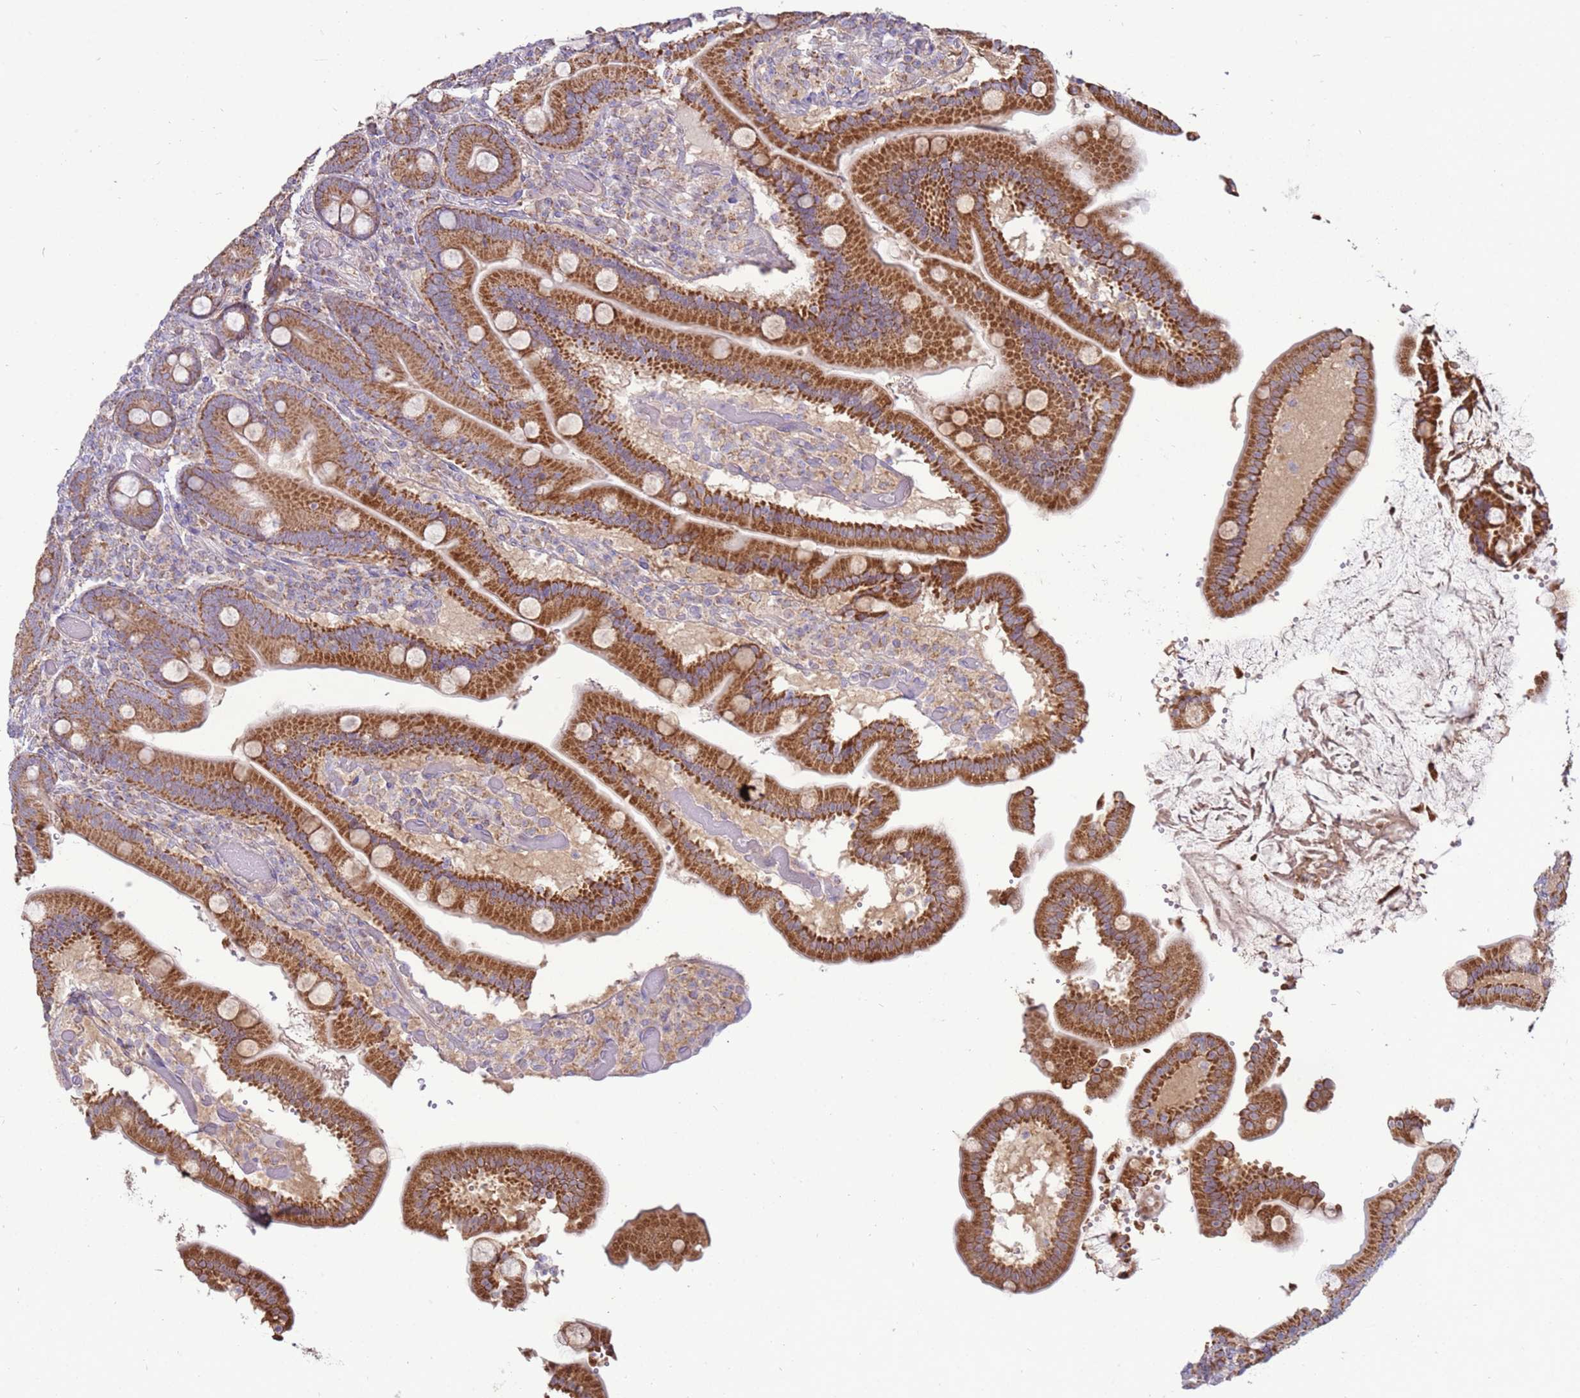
{"staining": {"intensity": "strong", "quantity": ">75%", "location": "cytoplasmic/membranous"}, "tissue": "duodenum", "cell_type": "Glandular cells", "image_type": "normal", "snomed": [{"axis": "morphology", "description": "Normal tissue, NOS"}, {"axis": "topography", "description": "Duodenum"}], "caption": "Glandular cells display high levels of strong cytoplasmic/membranous staining in approximately >75% of cells in normal human duodenum.", "gene": "TRAPPC4", "patient": {"sex": "female", "age": 62}}